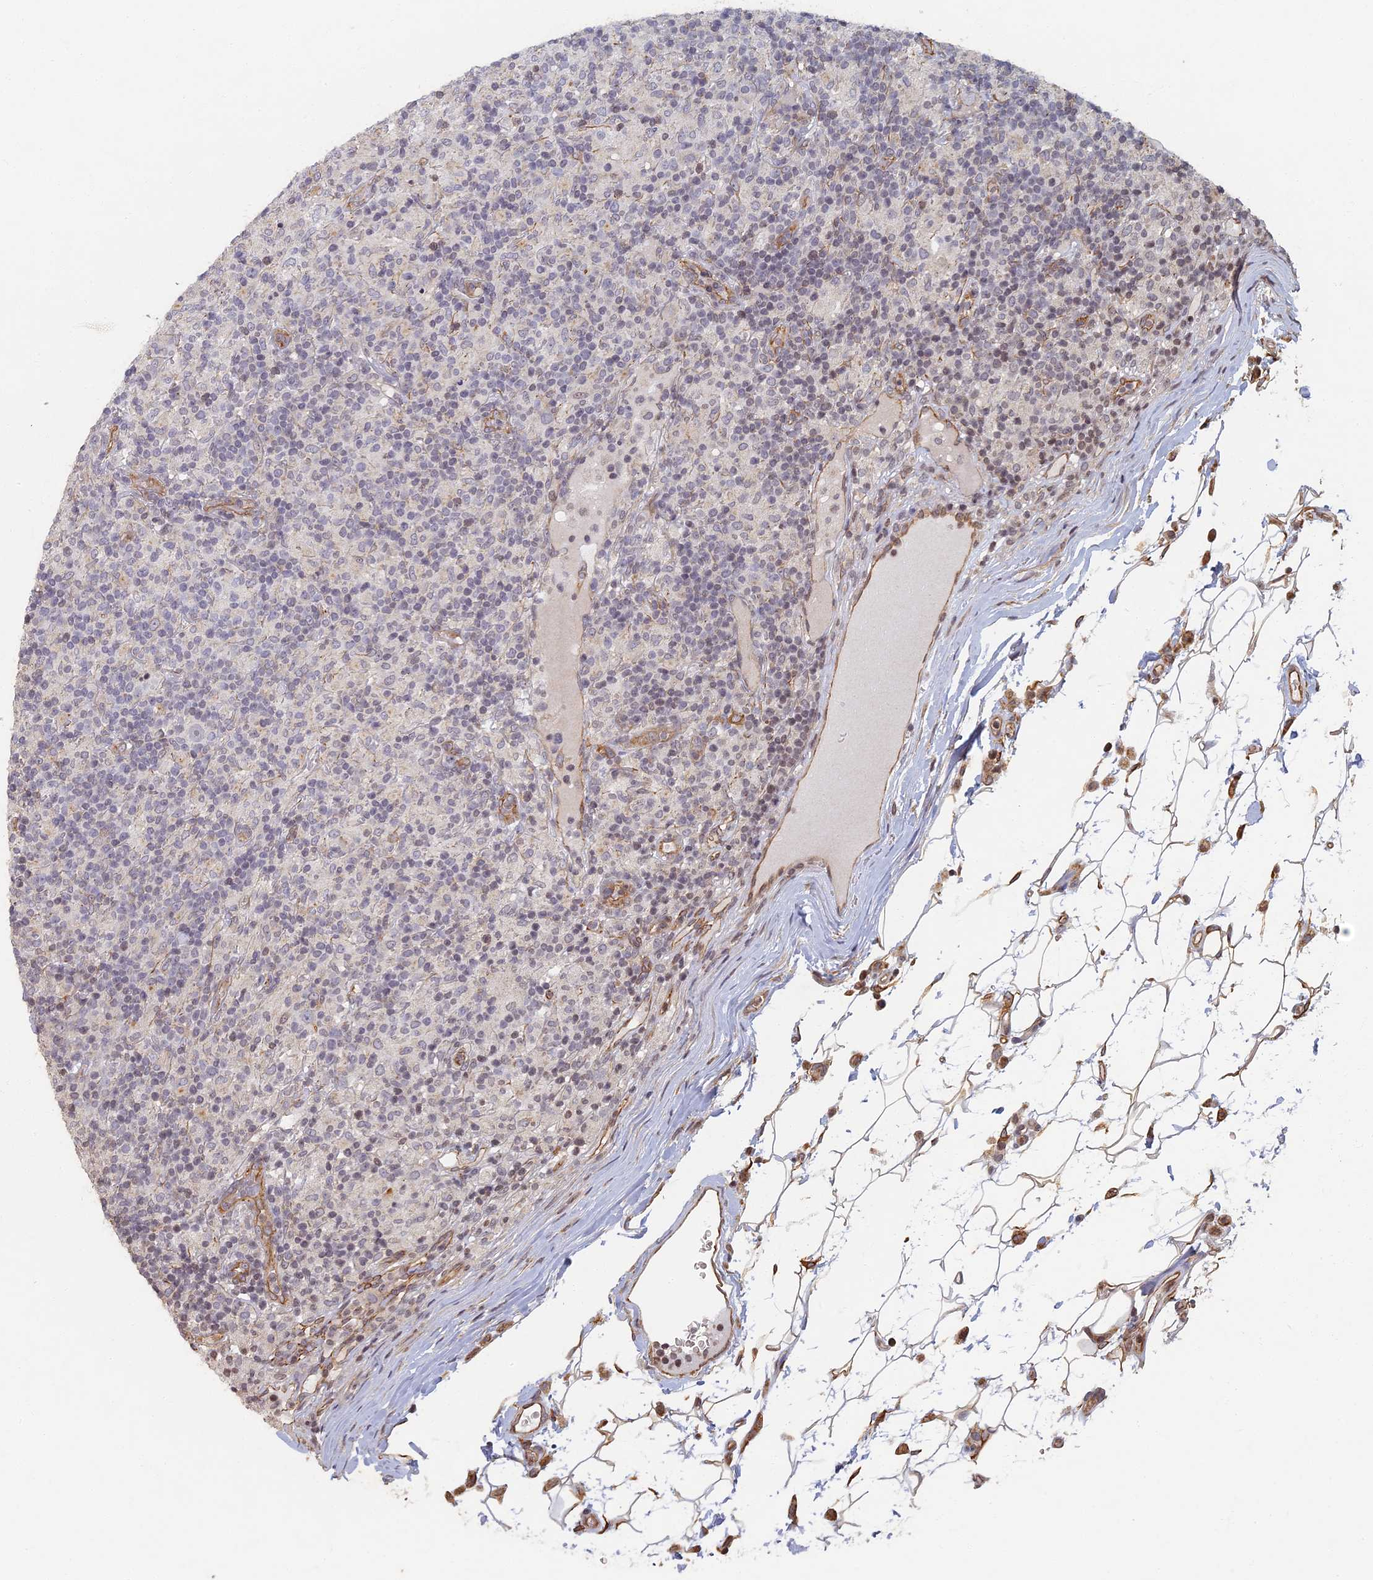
{"staining": {"intensity": "negative", "quantity": "none", "location": "none"}, "tissue": "lymphoma", "cell_type": "Tumor cells", "image_type": "cancer", "snomed": [{"axis": "morphology", "description": "Hodgkin's disease, NOS"}, {"axis": "topography", "description": "Lymph node"}], "caption": "Immunohistochemistry image of neoplastic tissue: human lymphoma stained with DAB demonstrates no significant protein expression in tumor cells.", "gene": "ABCB10", "patient": {"sex": "male", "age": 70}}